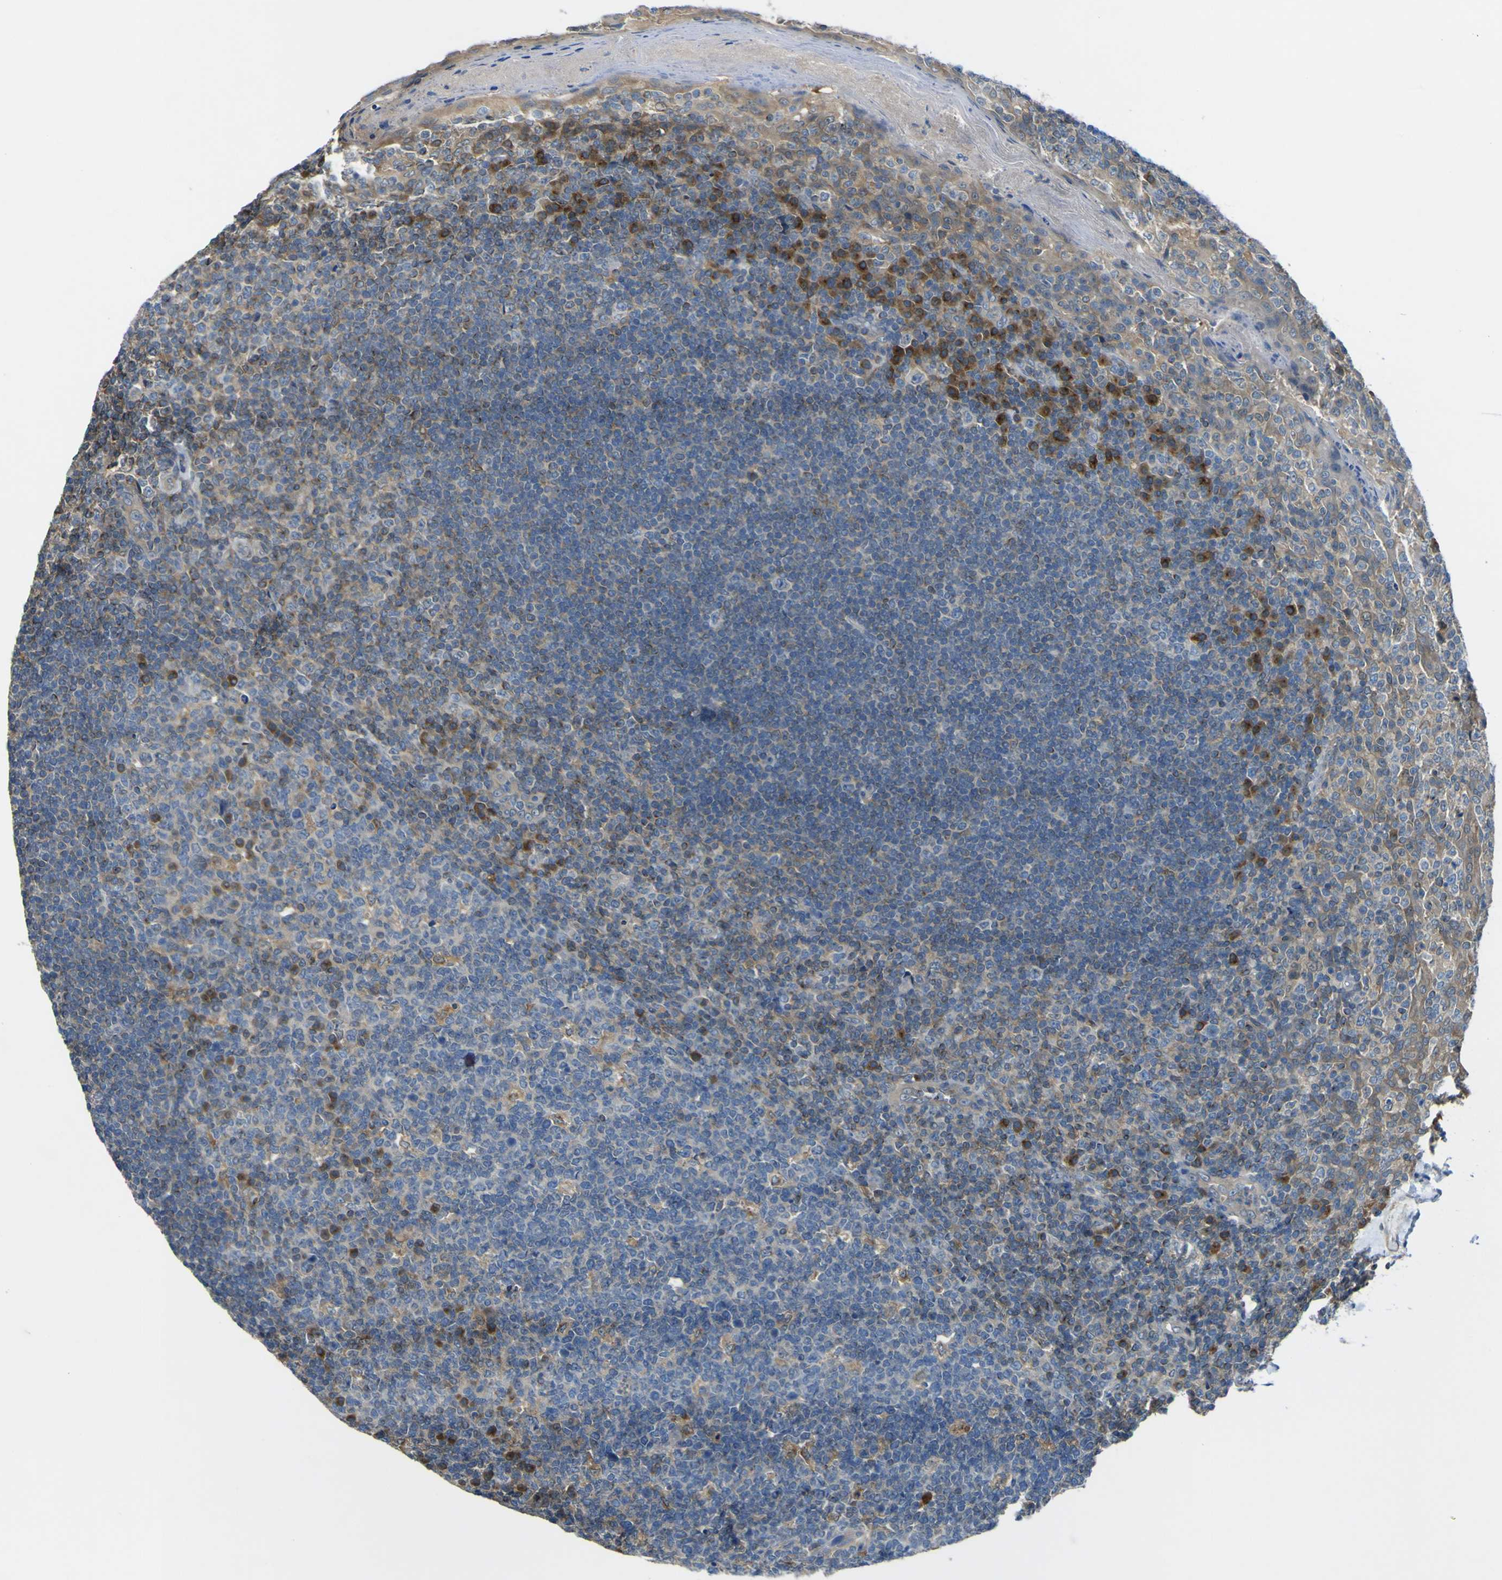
{"staining": {"intensity": "moderate", "quantity": "<25%", "location": "cytoplasmic/membranous"}, "tissue": "tonsil", "cell_type": "Germinal center cells", "image_type": "normal", "snomed": [{"axis": "morphology", "description": "Normal tissue, NOS"}, {"axis": "topography", "description": "Tonsil"}], "caption": "DAB immunohistochemical staining of unremarkable tonsil exhibits moderate cytoplasmic/membranous protein staining in approximately <25% of germinal center cells.", "gene": "EML2", "patient": {"sex": "male", "age": 17}}